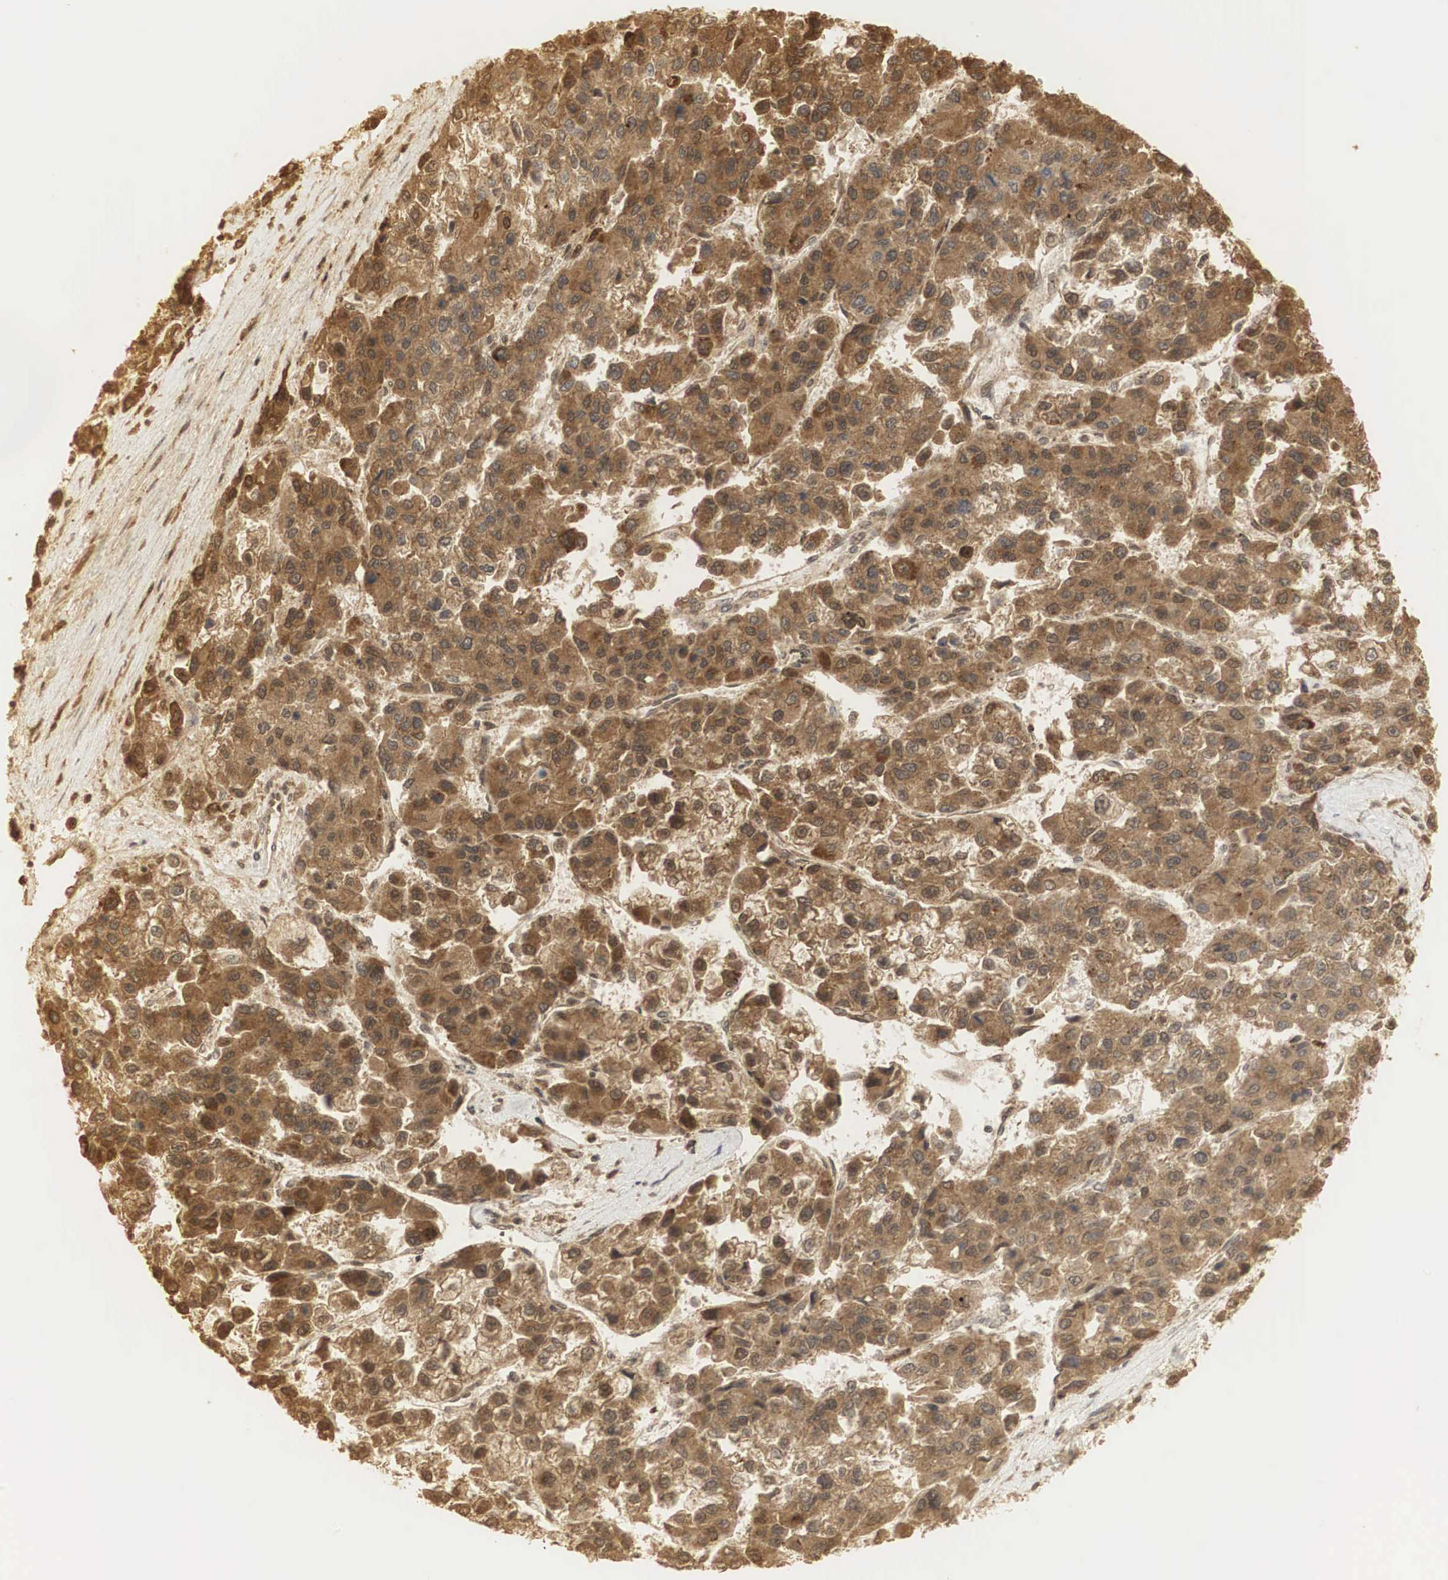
{"staining": {"intensity": "strong", "quantity": ">75%", "location": "cytoplasmic/membranous,nuclear"}, "tissue": "liver cancer", "cell_type": "Tumor cells", "image_type": "cancer", "snomed": [{"axis": "morphology", "description": "Carcinoma, Hepatocellular, NOS"}, {"axis": "topography", "description": "Liver"}], "caption": "About >75% of tumor cells in human liver cancer (hepatocellular carcinoma) show strong cytoplasmic/membranous and nuclear protein staining as visualized by brown immunohistochemical staining.", "gene": "RNF113A", "patient": {"sex": "female", "age": 66}}